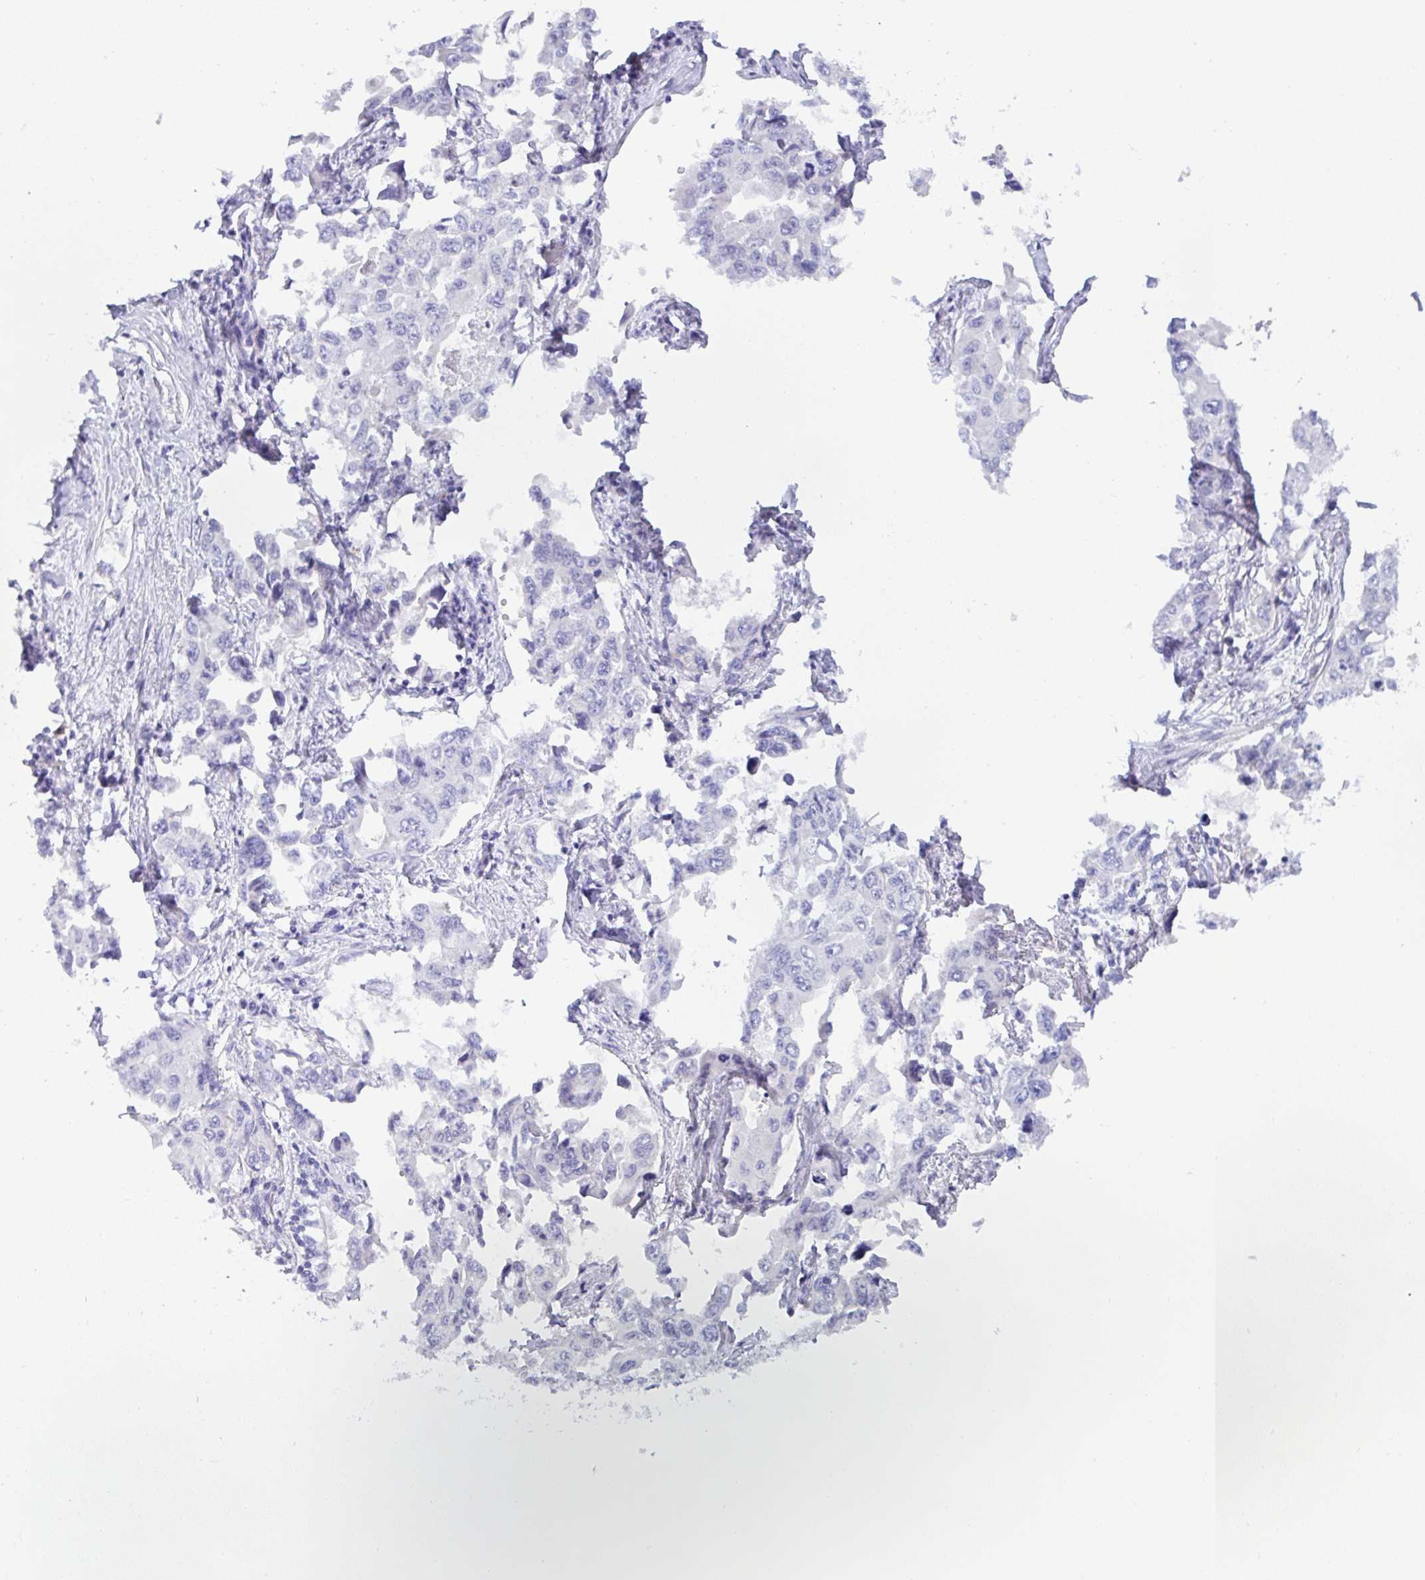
{"staining": {"intensity": "negative", "quantity": "none", "location": "none"}, "tissue": "lung cancer", "cell_type": "Tumor cells", "image_type": "cancer", "snomed": [{"axis": "morphology", "description": "Adenocarcinoma, NOS"}, {"axis": "topography", "description": "Lung"}], "caption": "A photomicrograph of human lung cancer is negative for staining in tumor cells.", "gene": "MED11", "patient": {"sex": "male", "age": 64}}